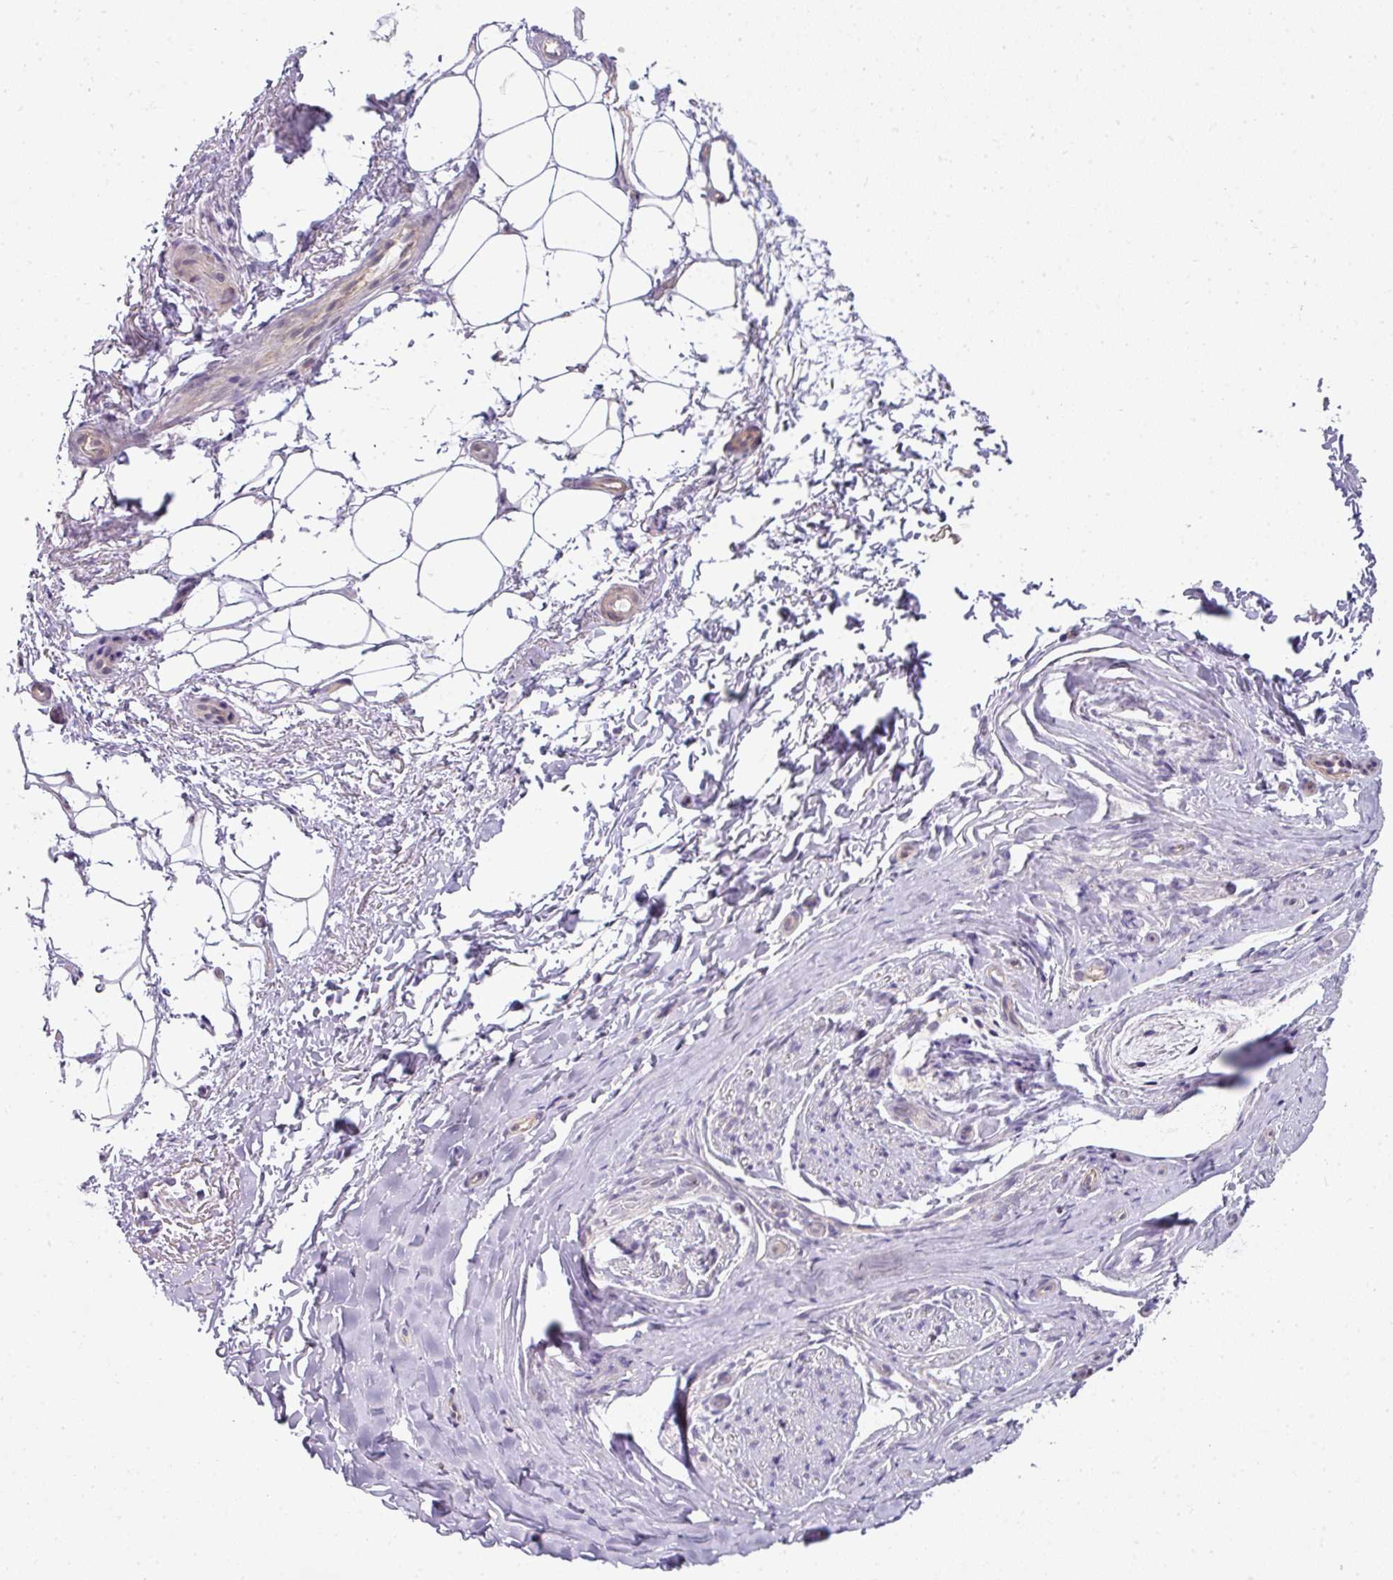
{"staining": {"intensity": "negative", "quantity": "none", "location": "none"}, "tissue": "adipose tissue", "cell_type": "Adipocytes", "image_type": "normal", "snomed": [{"axis": "morphology", "description": "Normal tissue, NOS"}, {"axis": "topography", "description": "Peripheral nerve tissue"}], "caption": "This photomicrograph is of normal adipose tissue stained with immunohistochemistry to label a protein in brown with the nuclei are counter-stained blue. There is no positivity in adipocytes. (DAB (3,3'-diaminobenzidine) immunohistochemistry, high magnification).", "gene": "STAT5A", "patient": {"sex": "female", "age": 61}}